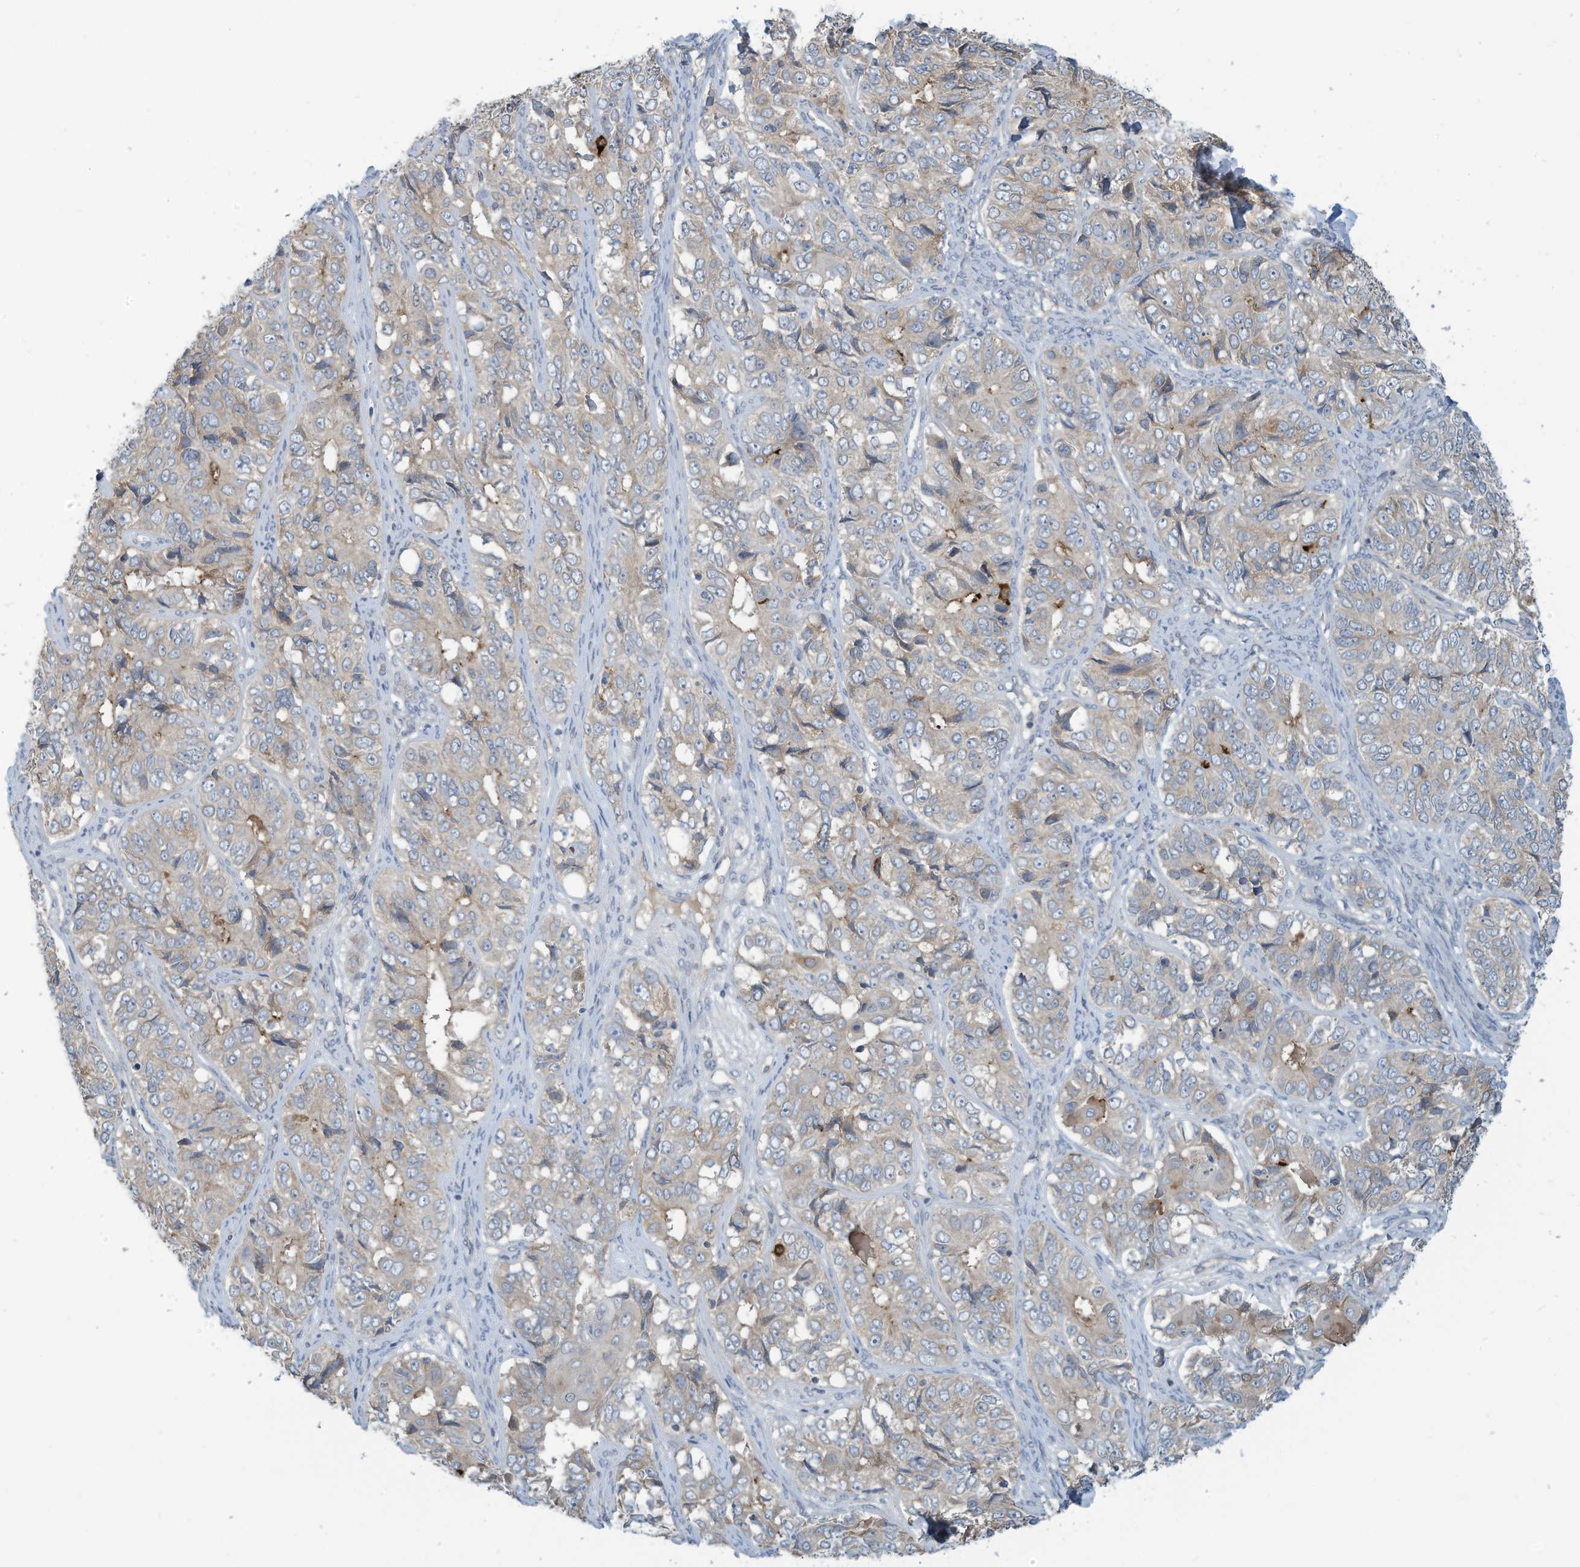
{"staining": {"intensity": "weak", "quantity": "<25%", "location": "cytoplasmic/membranous"}, "tissue": "ovarian cancer", "cell_type": "Tumor cells", "image_type": "cancer", "snomed": [{"axis": "morphology", "description": "Carcinoma, endometroid"}, {"axis": "topography", "description": "Ovary"}], "caption": "Tumor cells show no significant protein staining in ovarian cancer.", "gene": "SCGB1D2", "patient": {"sex": "female", "age": 51}}